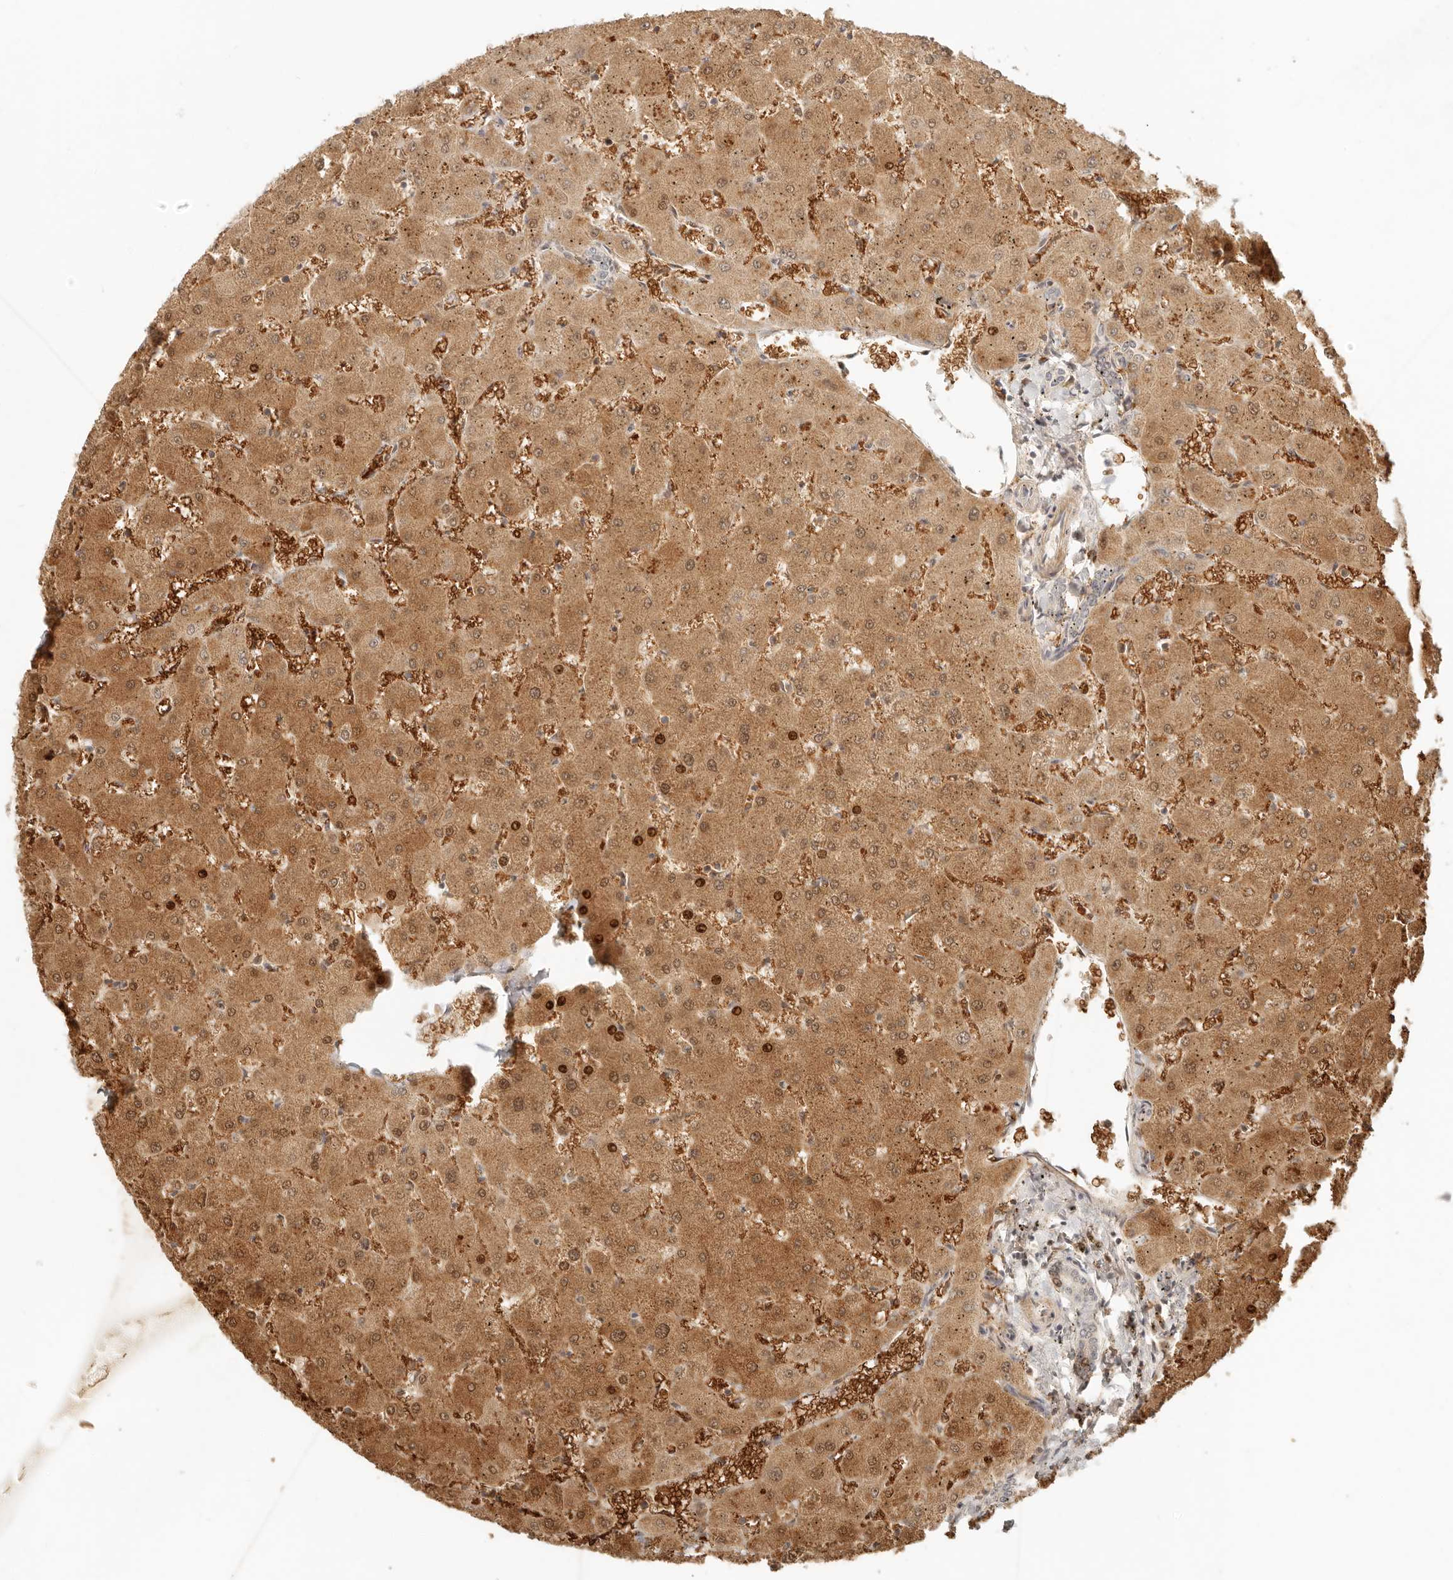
{"staining": {"intensity": "moderate", "quantity": "25%-75%", "location": "cytoplasmic/membranous,nuclear"}, "tissue": "liver", "cell_type": "Cholangiocytes", "image_type": "normal", "snomed": [{"axis": "morphology", "description": "Normal tissue, NOS"}, {"axis": "topography", "description": "Liver"}], "caption": "Unremarkable liver displays moderate cytoplasmic/membranous,nuclear positivity in about 25%-75% of cholangiocytes, visualized by immunohistochemistry. The protein of interest is stained brown, and the nuclei are stained in blue (DAB IHC with brightfield microscopy, high magnification).", "gene": "INTS11", "patient": {"sex": "female", "age": 63}}